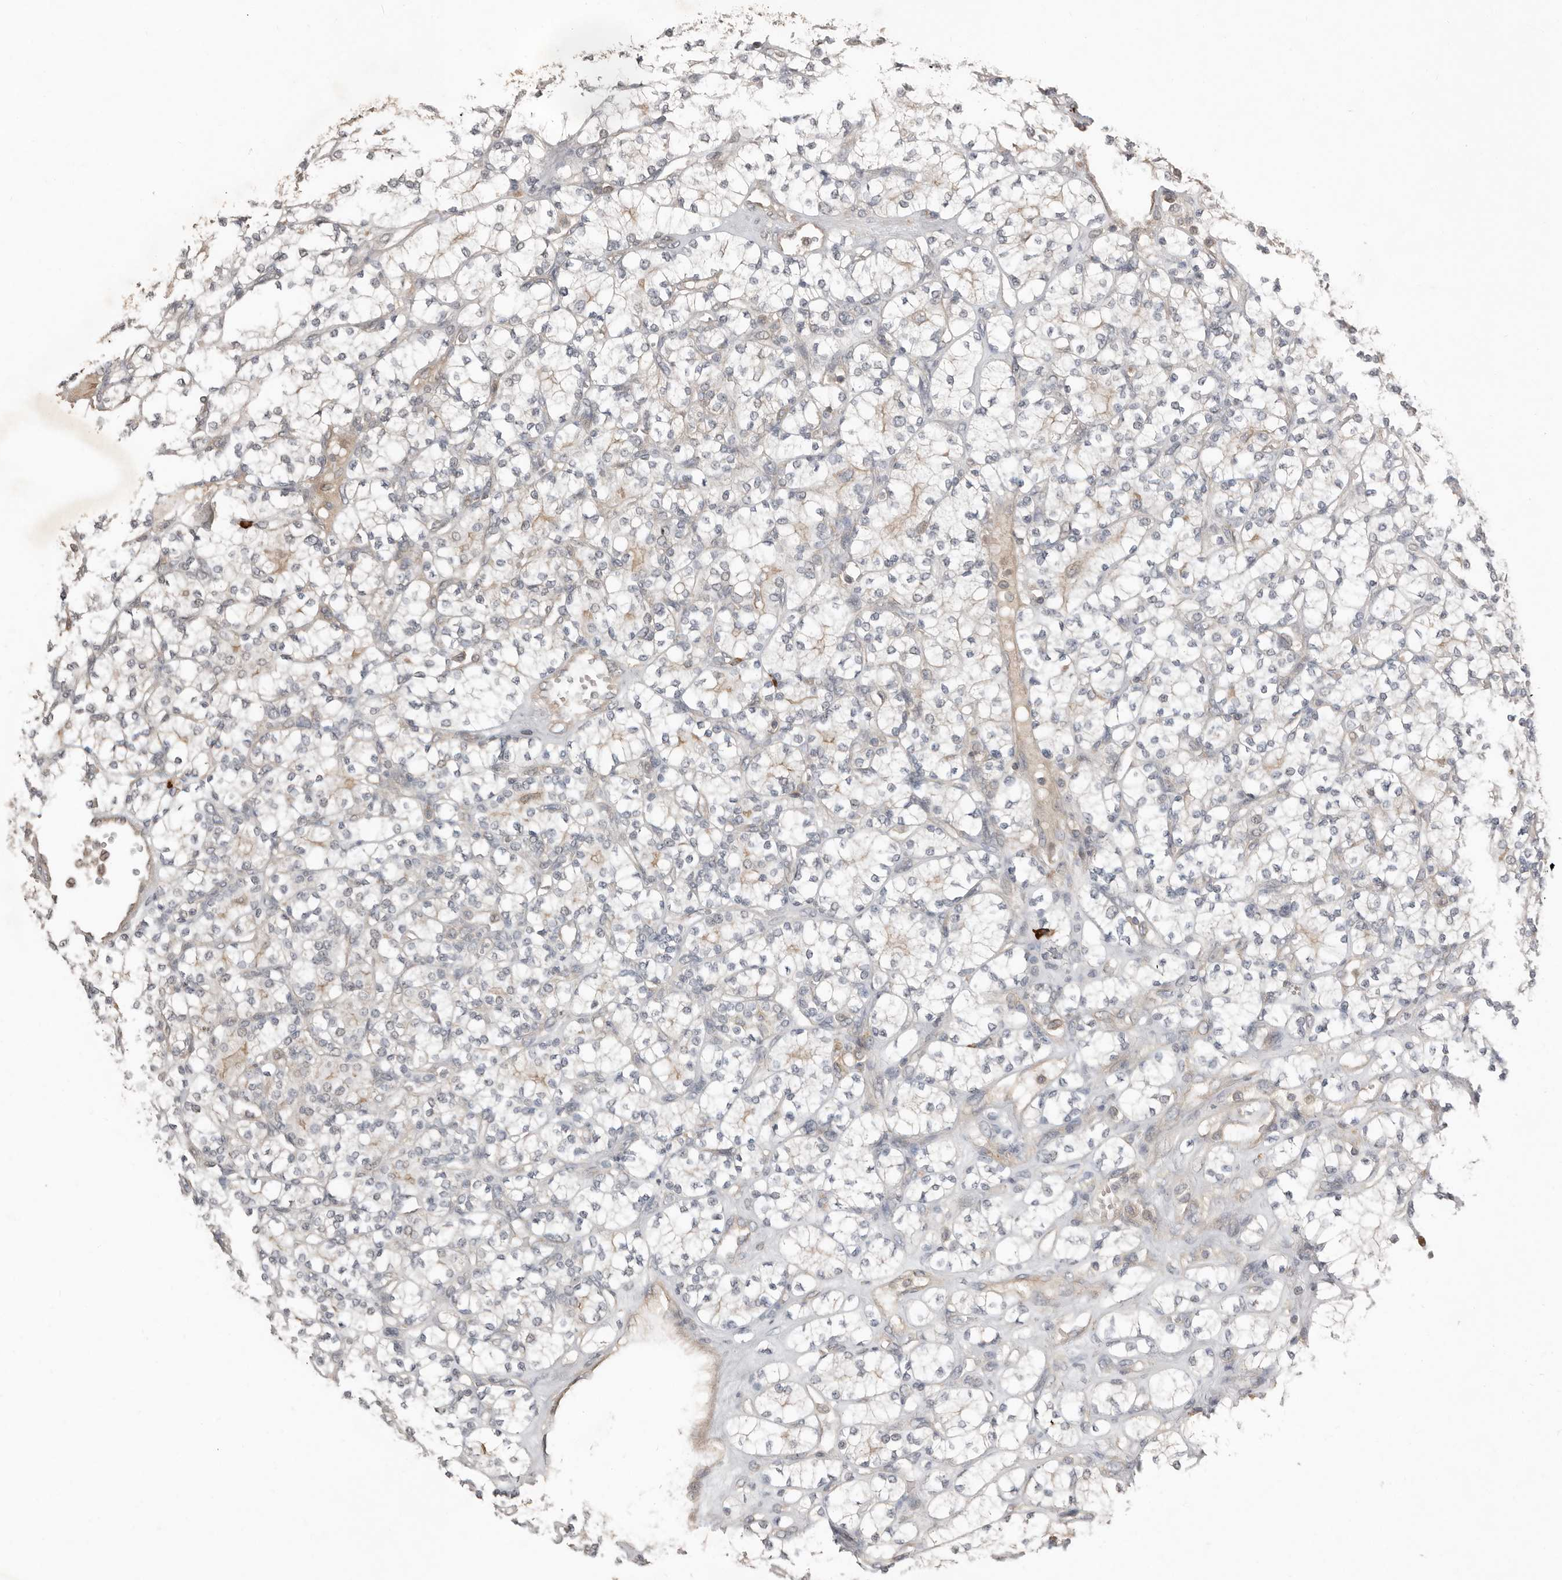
{"staining": {"intensity": "weak", "quantity": "<25%", "location": "cytoplasmic/membranous"}, "tissue": "renal cancer", "cell_type": "Tumor cells", "image_type": "cancer", "snomed": [{"axis": "morphology", "description": "Adenocarcinoma, NOS"}, {"axis": "topography", "description": "Kidney"}], "caption": "The IHC histopathology image has no significant positivity in tumor cells of renal cancer (adenocarcinoma) tissue.", "gene": "TEAD3", "patient": {"sex": "male", "age": 77}}